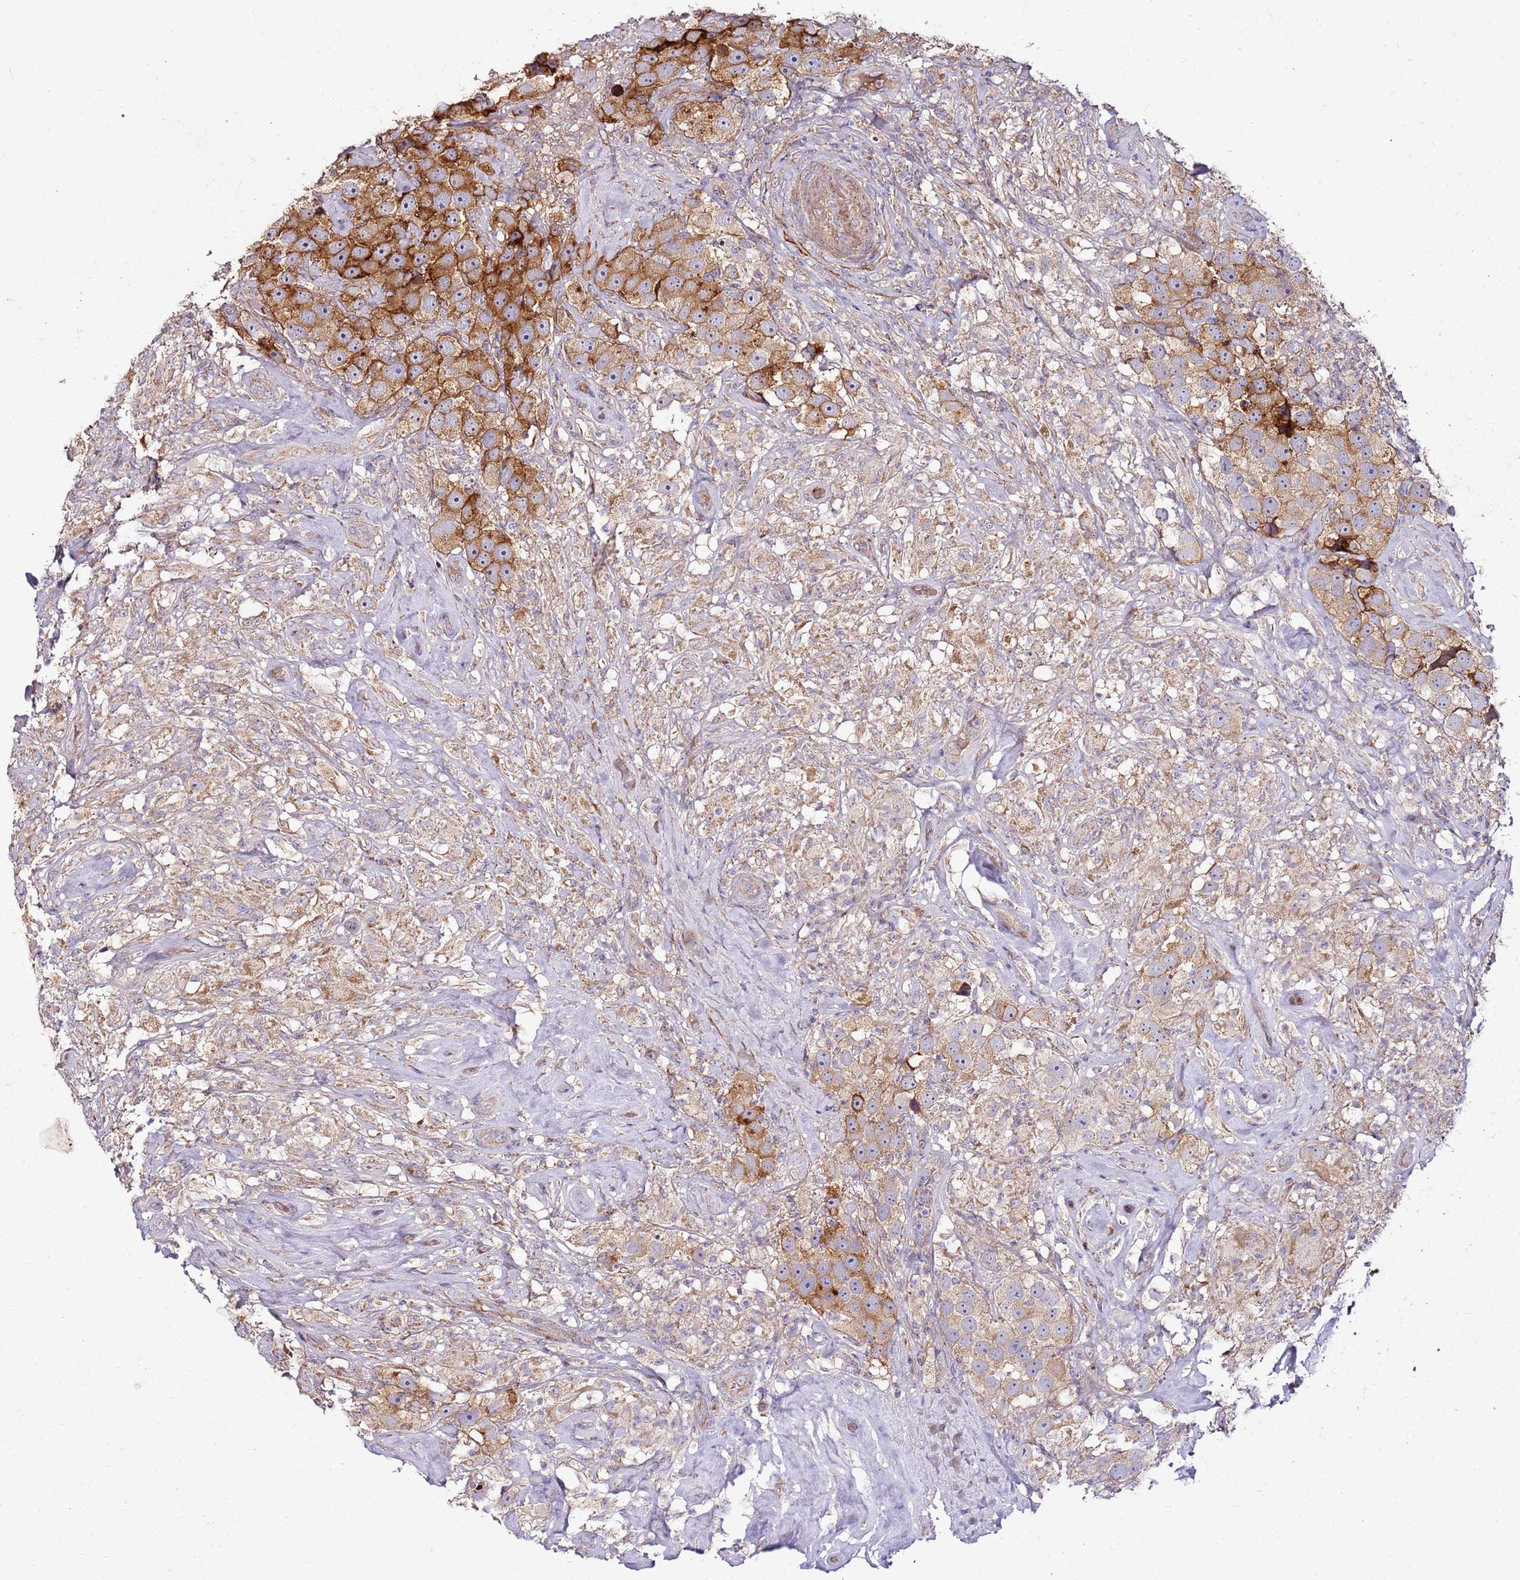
{"staining": {"intensity": "strong", "quantity": ">75%", "location": "cytoplasmic/membranous"}, "tissue": "testis cancer", "cell_type": "Tumor cells", "image_type": "cancer", "snomed": [{"axis": "morphology", "description": "Seminoma, NOS"}, {"axis": "topography", "description": "Testis"}], "caption": "IHC of testis cancer reveals high levels of strong cytoplasmic/membranous staining in approximately >75% of tumor cells. (Stains: DAB (3,3'-diaminobenzidine) in brown, nuclei in blue, Microscopy: brightfield microscopy at high magnification).", "gene": "KRTAP21-3", "patient": {"sex": "male", "age": 49}}